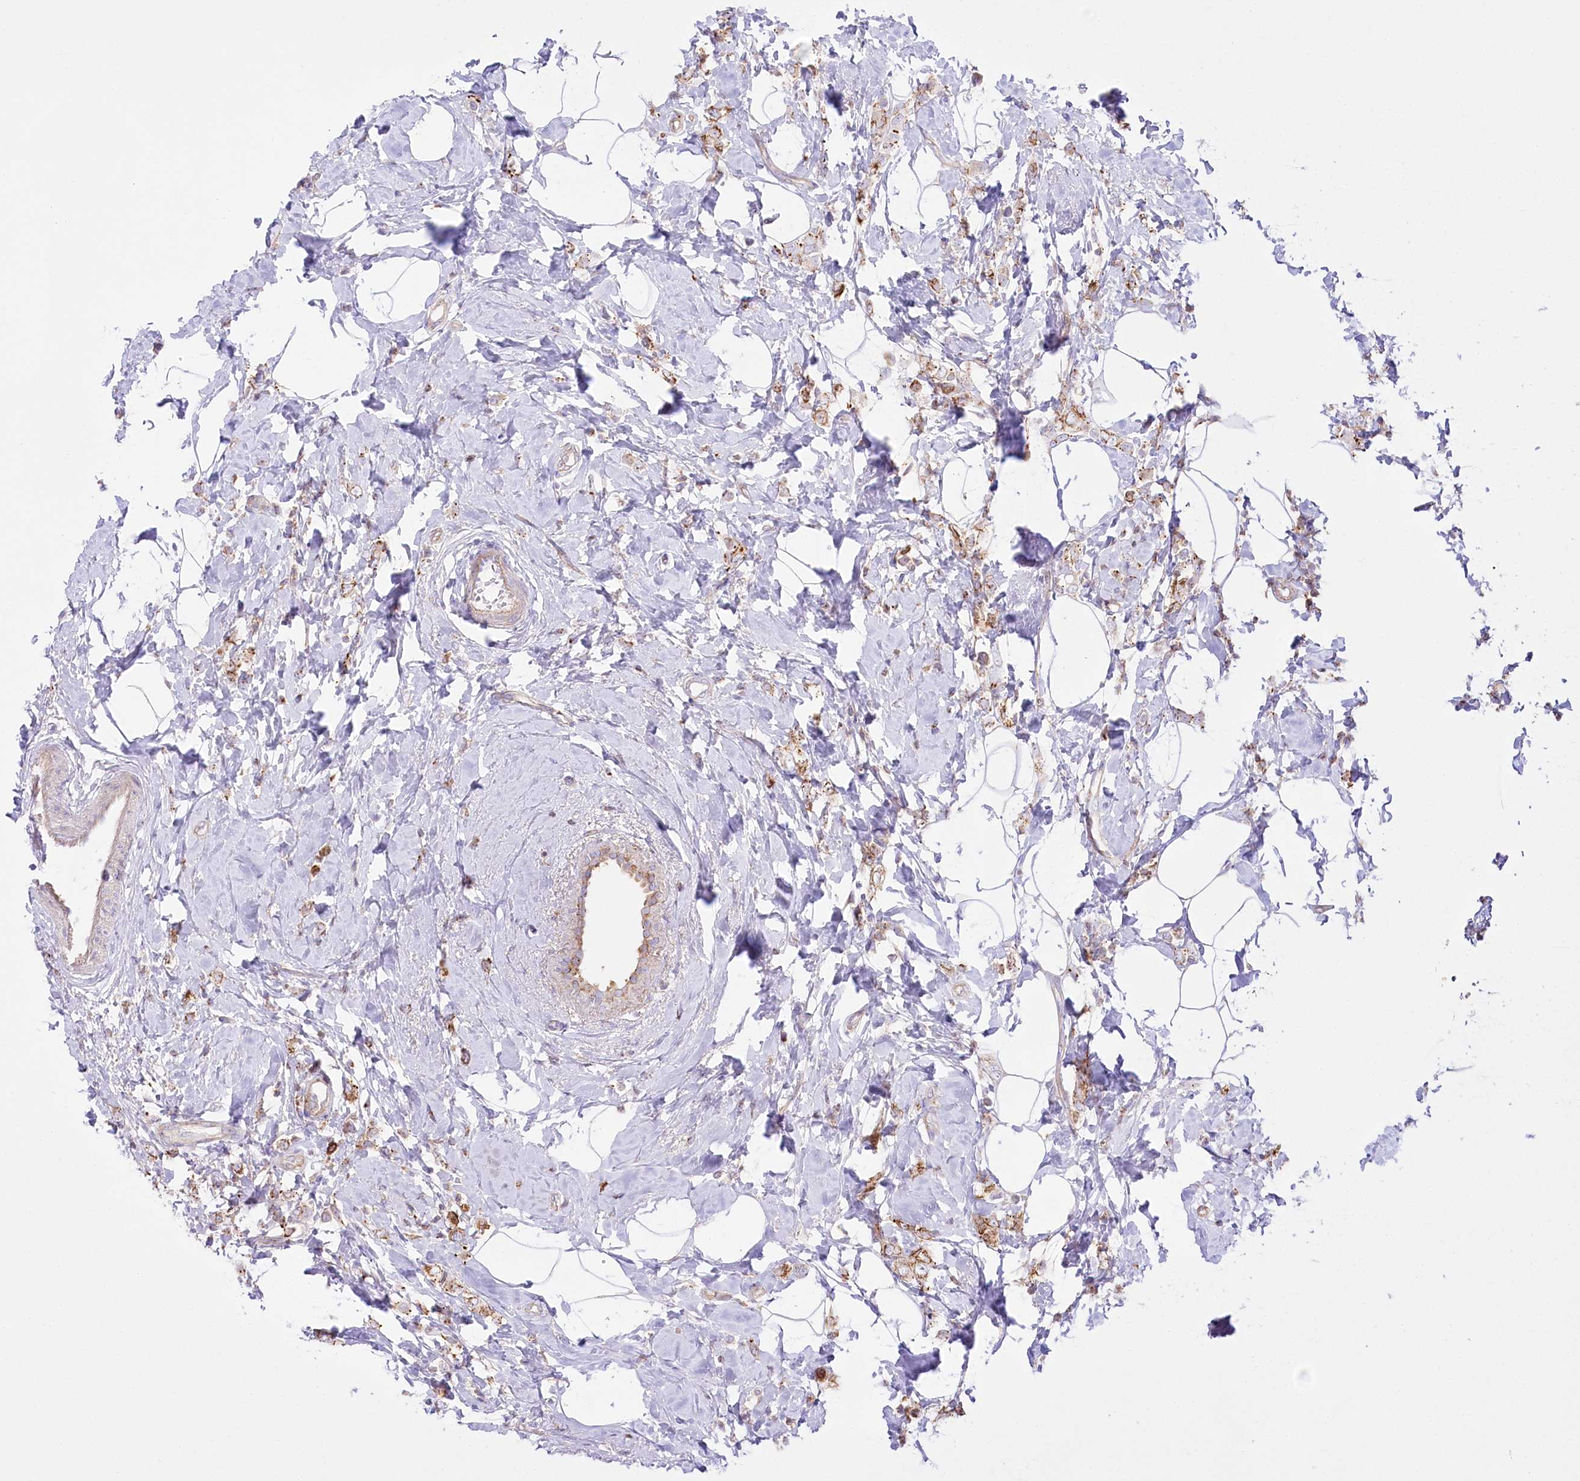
{"staining": {"intensity": "moderate", "quantity": ">75%", "location": "cytoplasmic/membranous"}, "tissue": "breast cancer", "cell_type": "Tumor cells", "image_type": "cancer", "snomed": [{"axis": "morphology", "description": "Lobular carcinoma"}, {"axis": "topography", "description": "Breast"}], "caption": "Immunohistochemistry image of neoplastic tissue: human breast cancer stained using immunohistochemistry shows medium levels of moderate protein expression localized specifically in the cytoplasmic/membranous of tumor cells, appearing as a cytoplasmic/membranous brown color.", "gene": "FAM216A", "patient": {"sex": "female", "age": 47}}